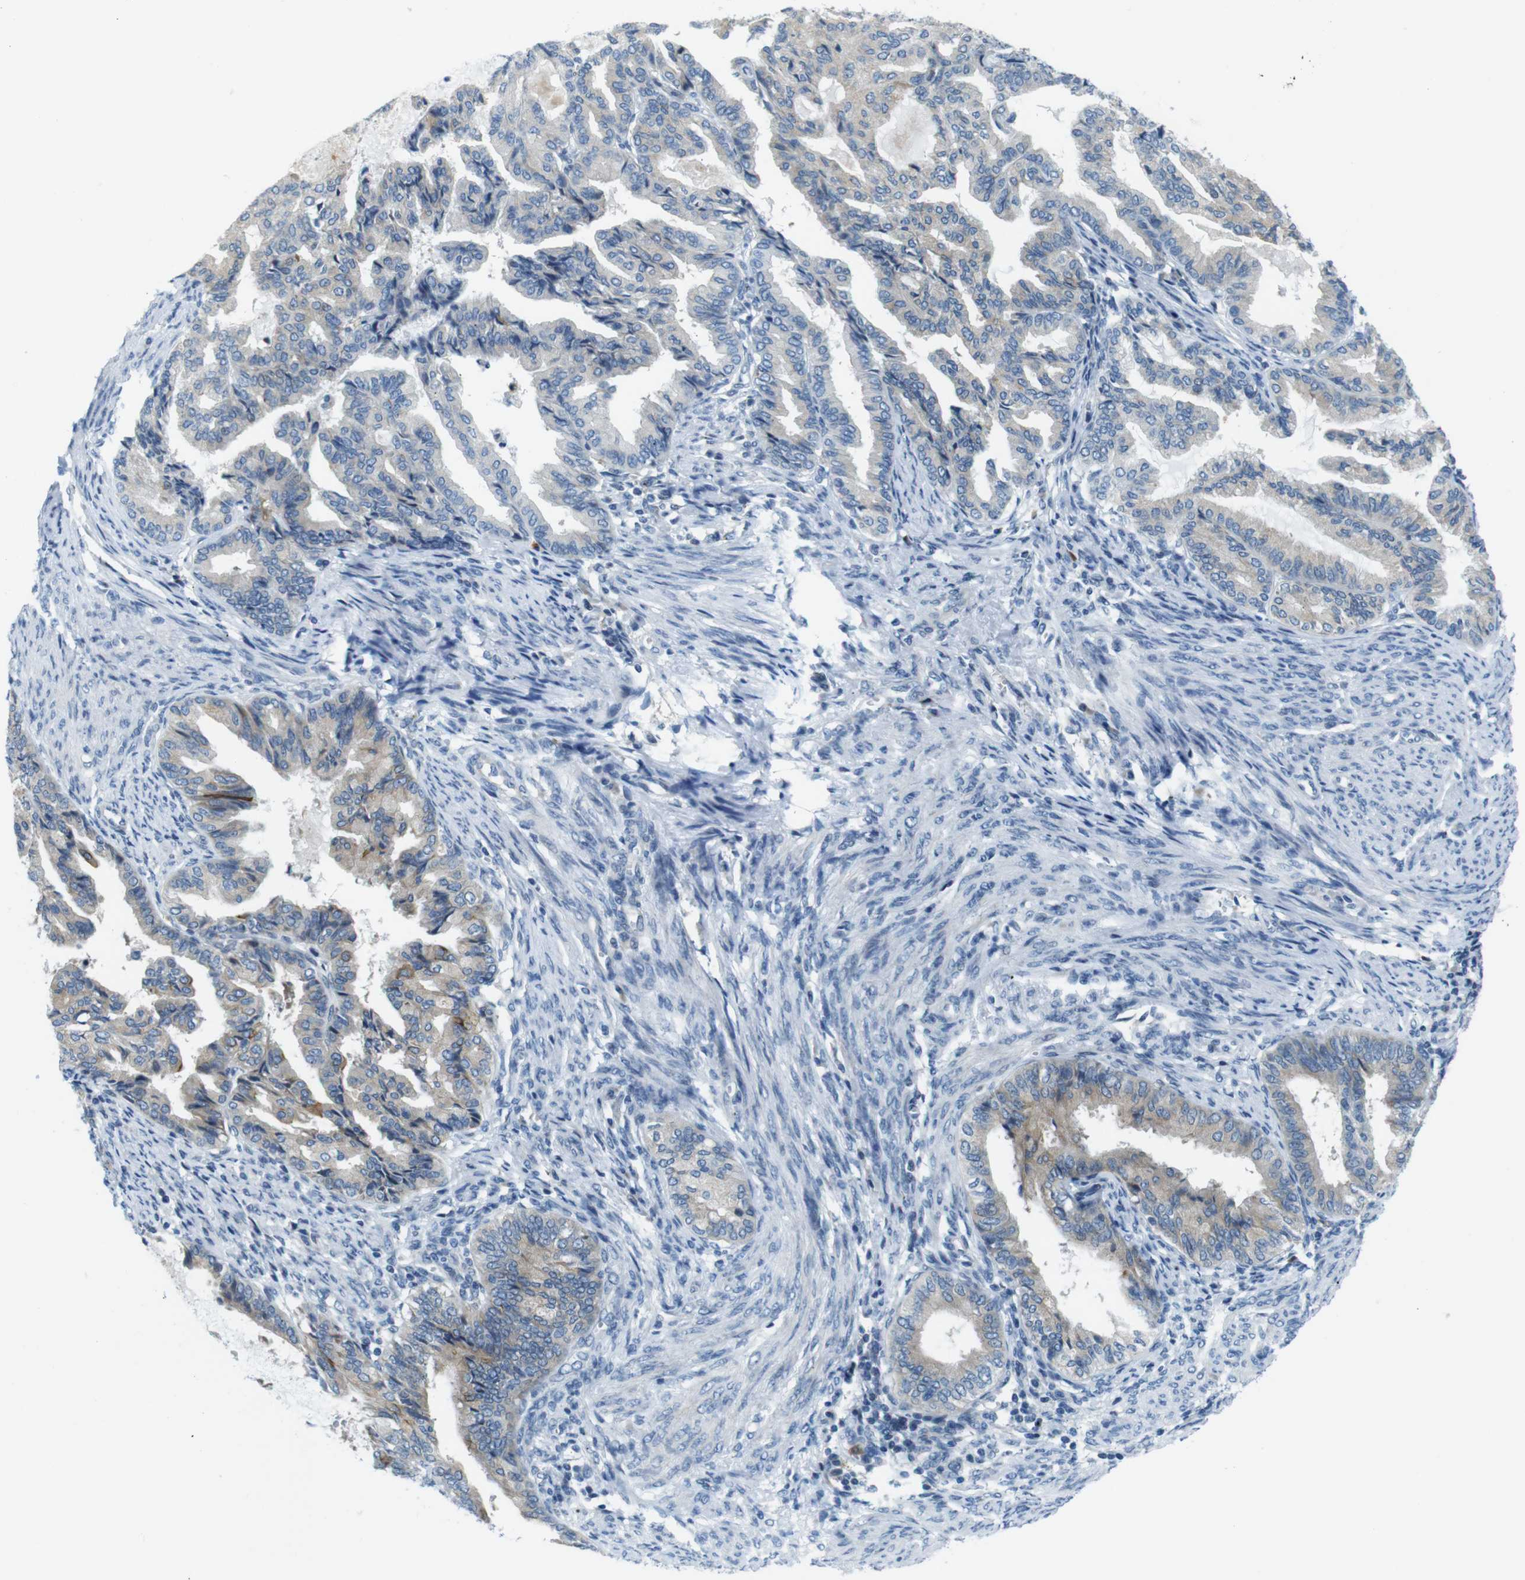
{"staining": {"intensity": "moderate", "quantity": "<25%", "location": "cytoplasmic/membranous"}, "tissue": "endometrial cancer", "cell_type": "Tumor cells", "image_type": "cancer", "snomed": [{"axis": "morphology", "description": "Adenocarcinoma, NOS"}, {"axis": "topography", "description": "Endometrium"}], "caption": "DAB immunohistochemical staining of endometrial adenocarcinoma displays moderate cytoplasmic/membranous protein positivity in about <25% of tumor cells.", "gene": "ZDHHC3", "patient": {"sex": "female", "age": 86}}